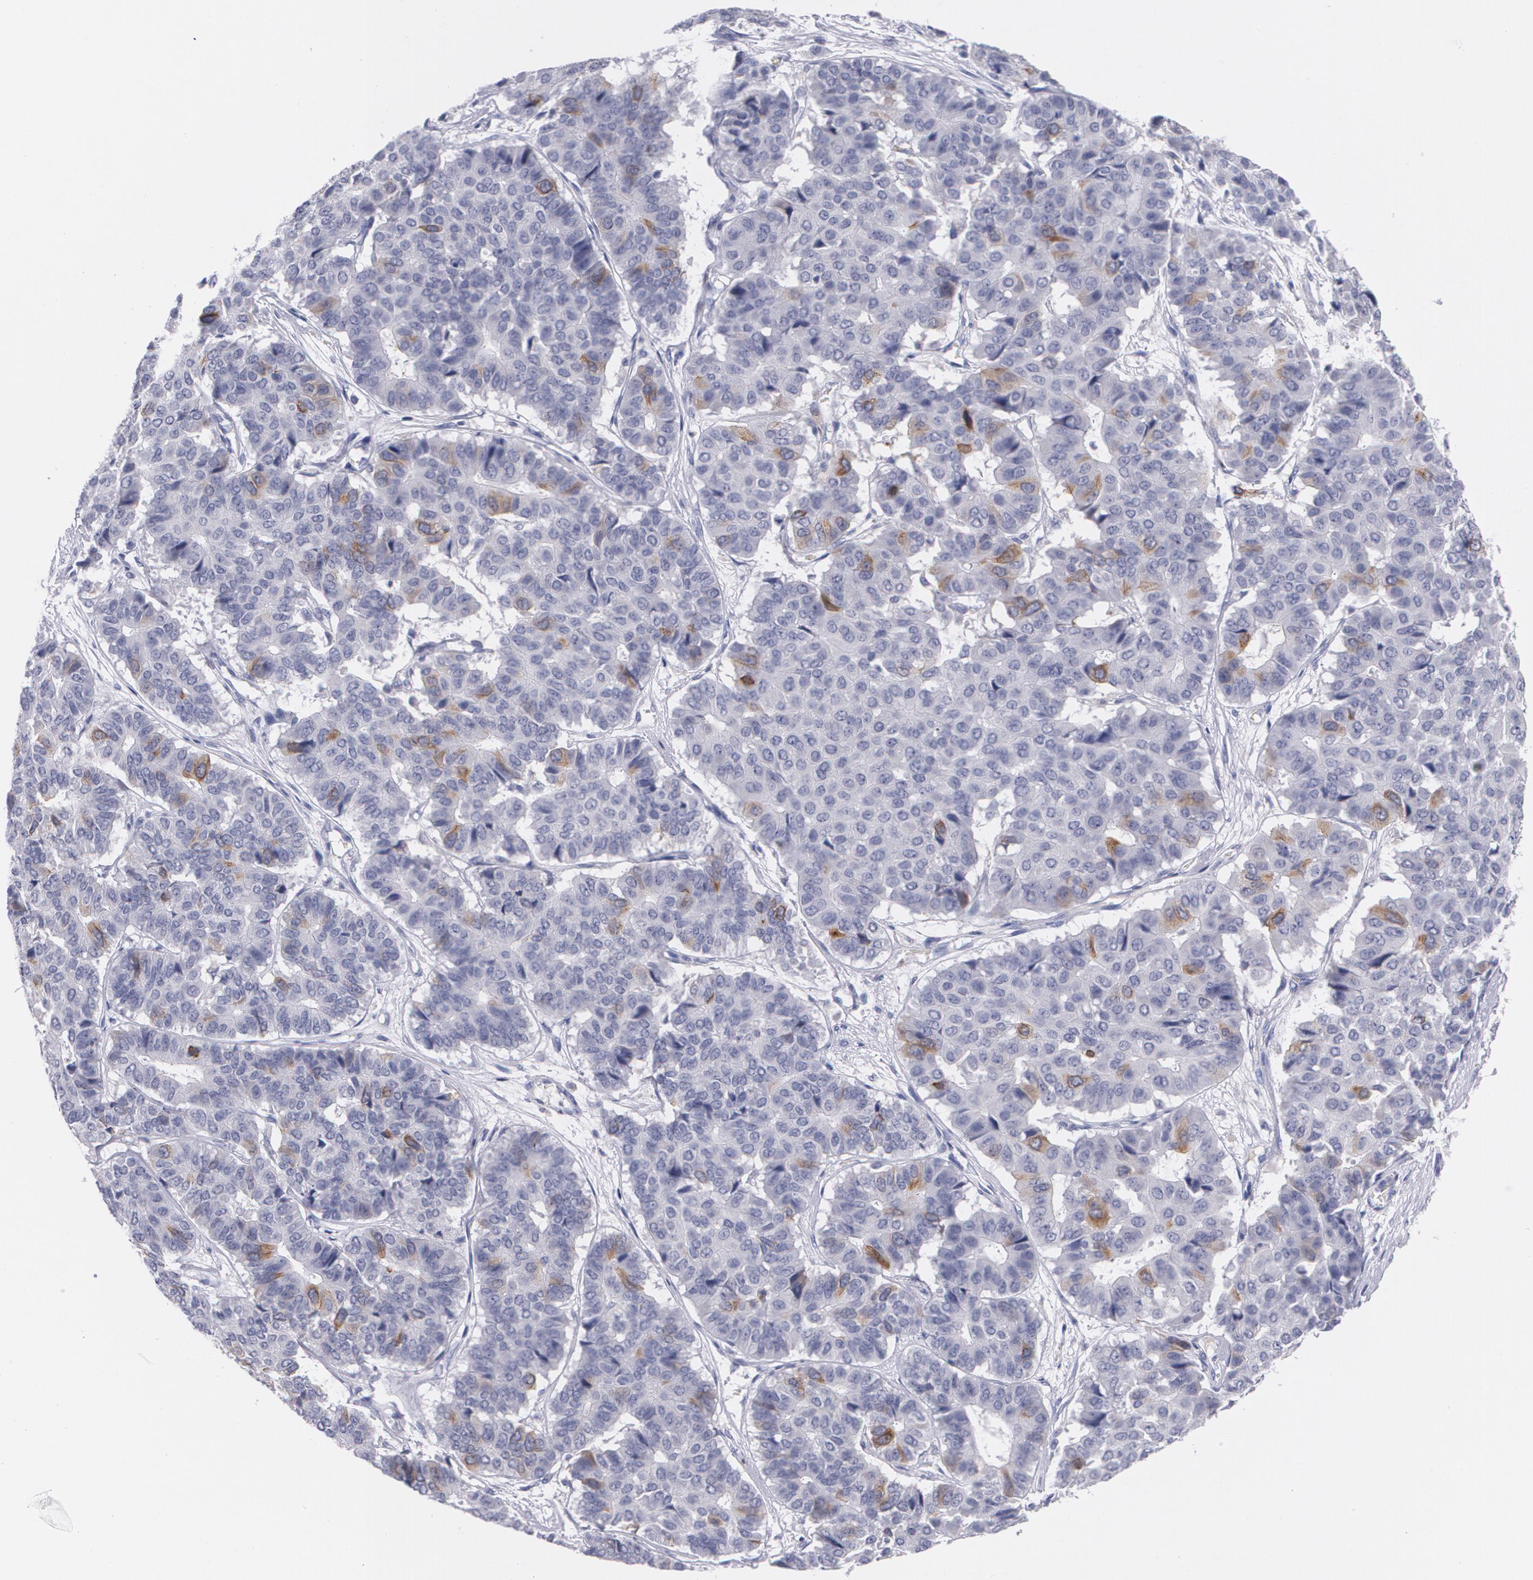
{"staining": {"intensity": "moderate", "quantity": "<25%", "location": "cytoplasmic/membranous"}, "tissue": "pancreatic cancer", "cell_type": "Tumor cells", "image_type": "cancer", "snomed": [{"axis": "morphology", "description": "Adenocarcinoma, NOS"}, {"axis": "topography", "description": "Pancreas"}], "caption": "Approximately <25% of tumor cells in human pancreatic adenocarcinoma display moderate cytoplasmic/membranous protein staining as visualized by brown immunohistochemical staining.", "gene": "HMMR", "patient": {"sex": "male", "age": 50}}